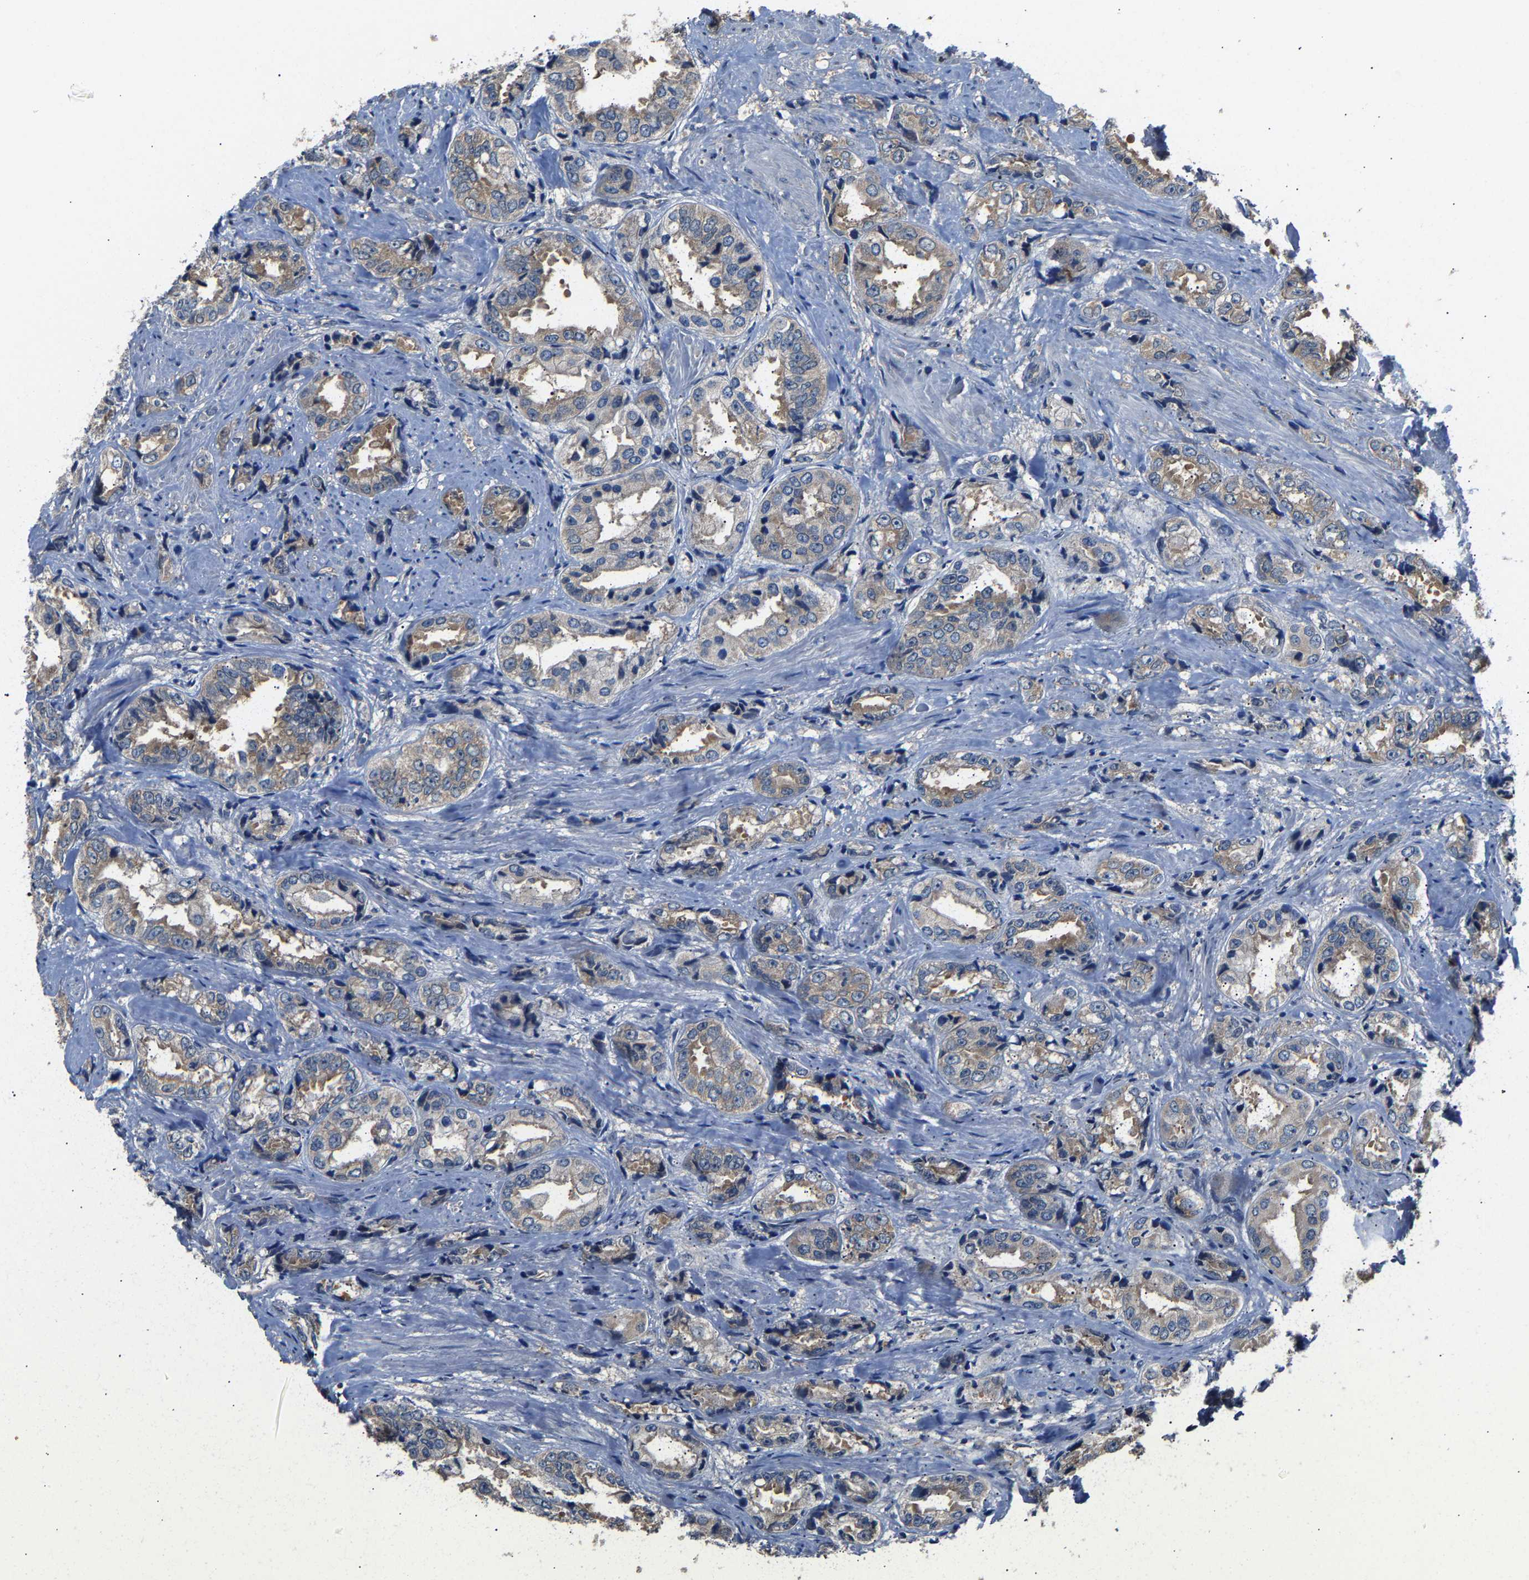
{"staining": {"intensity": "weak", "quantity": "<25%", "location": "cytoplasmic/membranous"}, "tissue": "prostate cancer", "cell_type": "Tumor cells", "image_type": "cancer", "snomed": [{"axis": "morphology", "description": "Adenocarcinoma, High grade"}, {"axis": "topography", "description": "Prostate"}], "caption": "The immunohistochemistry image has no significant expression in tumor cells of prostate cancer tissue.", "gene": "ABCC9", "patient": {"sex": "male", "age": 61}}